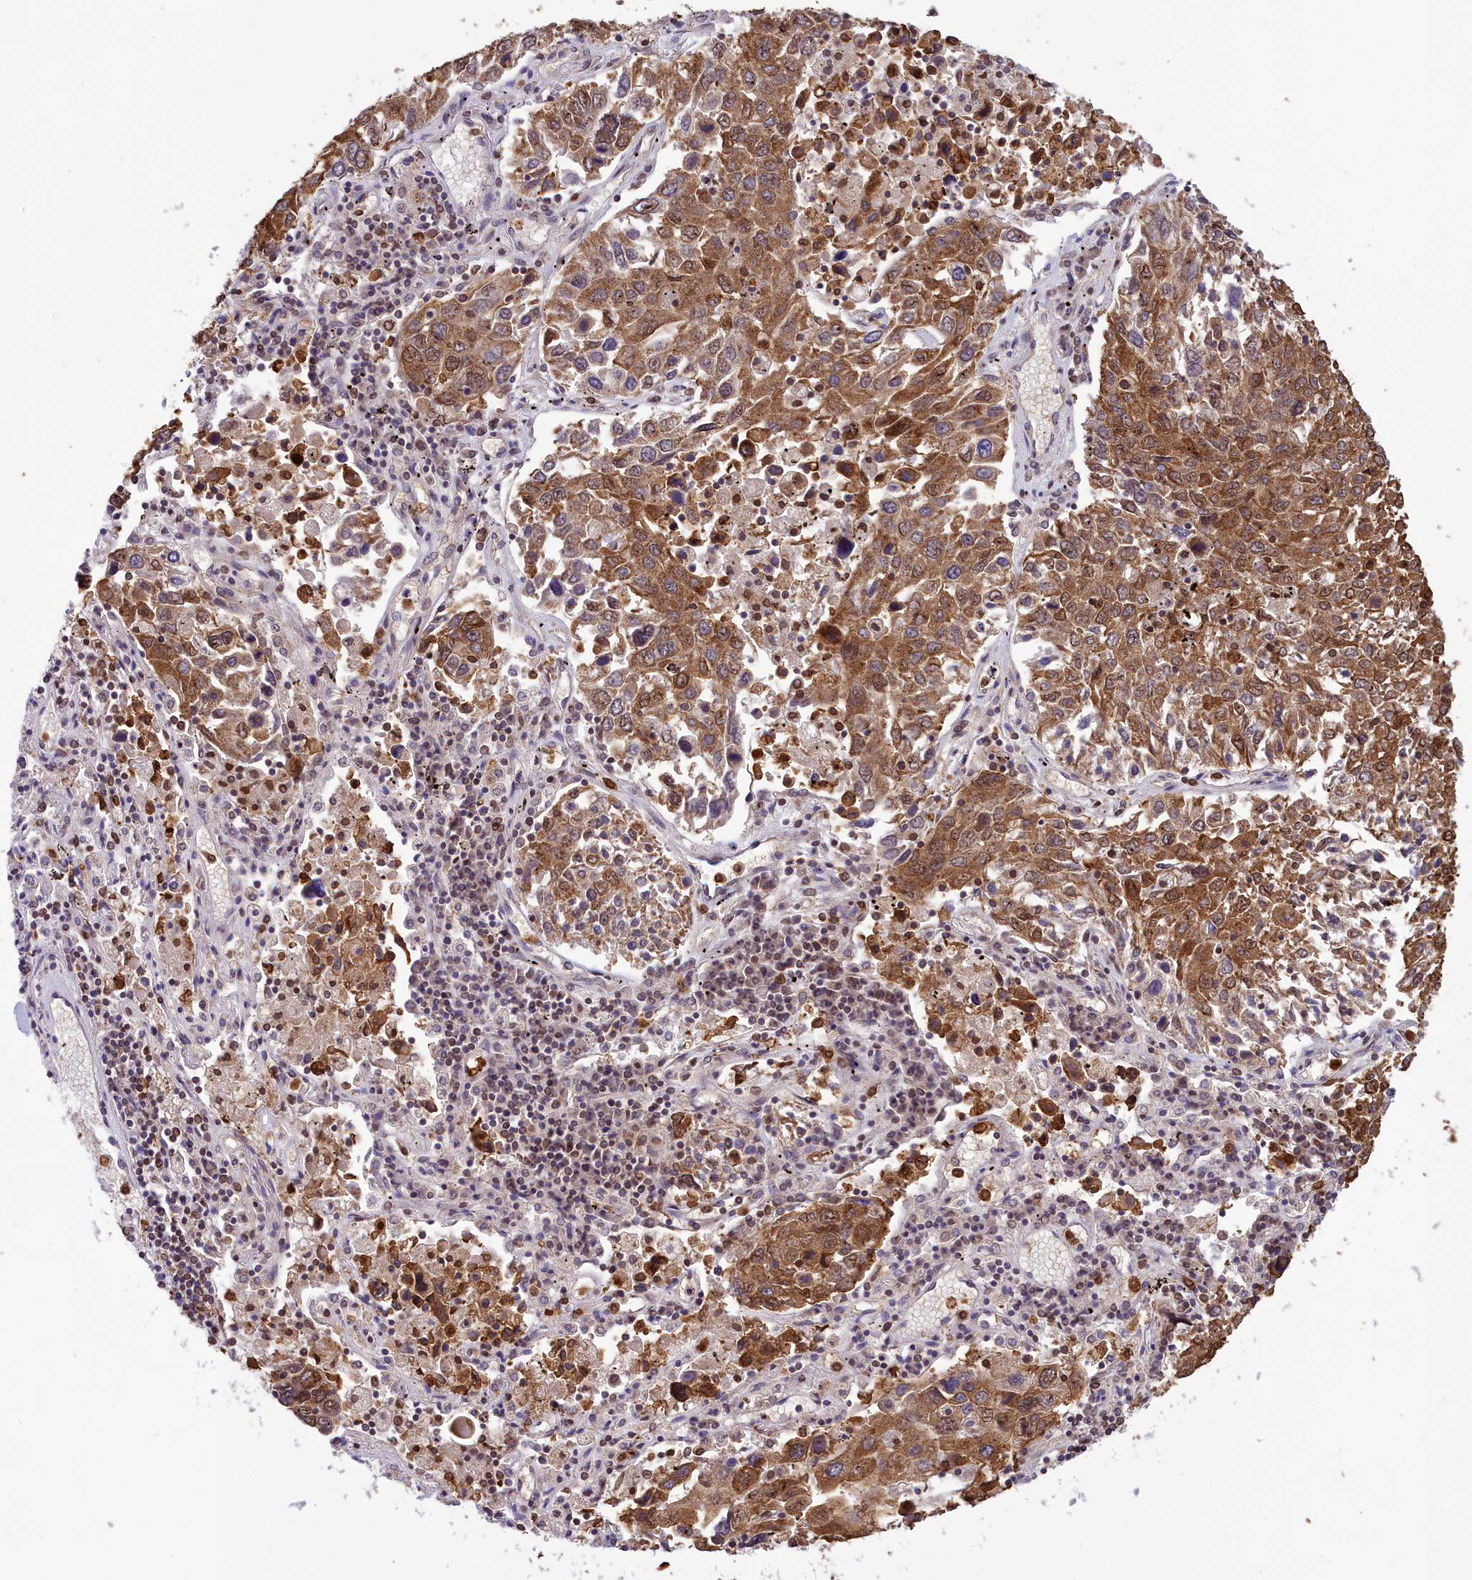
{"staining": {"intensity": "moderate", "quantity": ">75%", "location": "cytoplasmic/membranous"}, "tissue": "lung cancer", "cell_type": "Tumor cells", "image_type": "cancer", "snomed": [{"axis": "morphology", "description": "Squamous cell carcinoma, NOS"}, {"axis": "topography", "description": "Lung"}], "caption": "Tumor cells exhibit medium levels of moderate cytoplasmic/membranous positivity in about >75% of cells in squamous cell carcinoma (lung).", "gene": "PKHD1L1", "patient": {"sex": "male", "age": 65}}